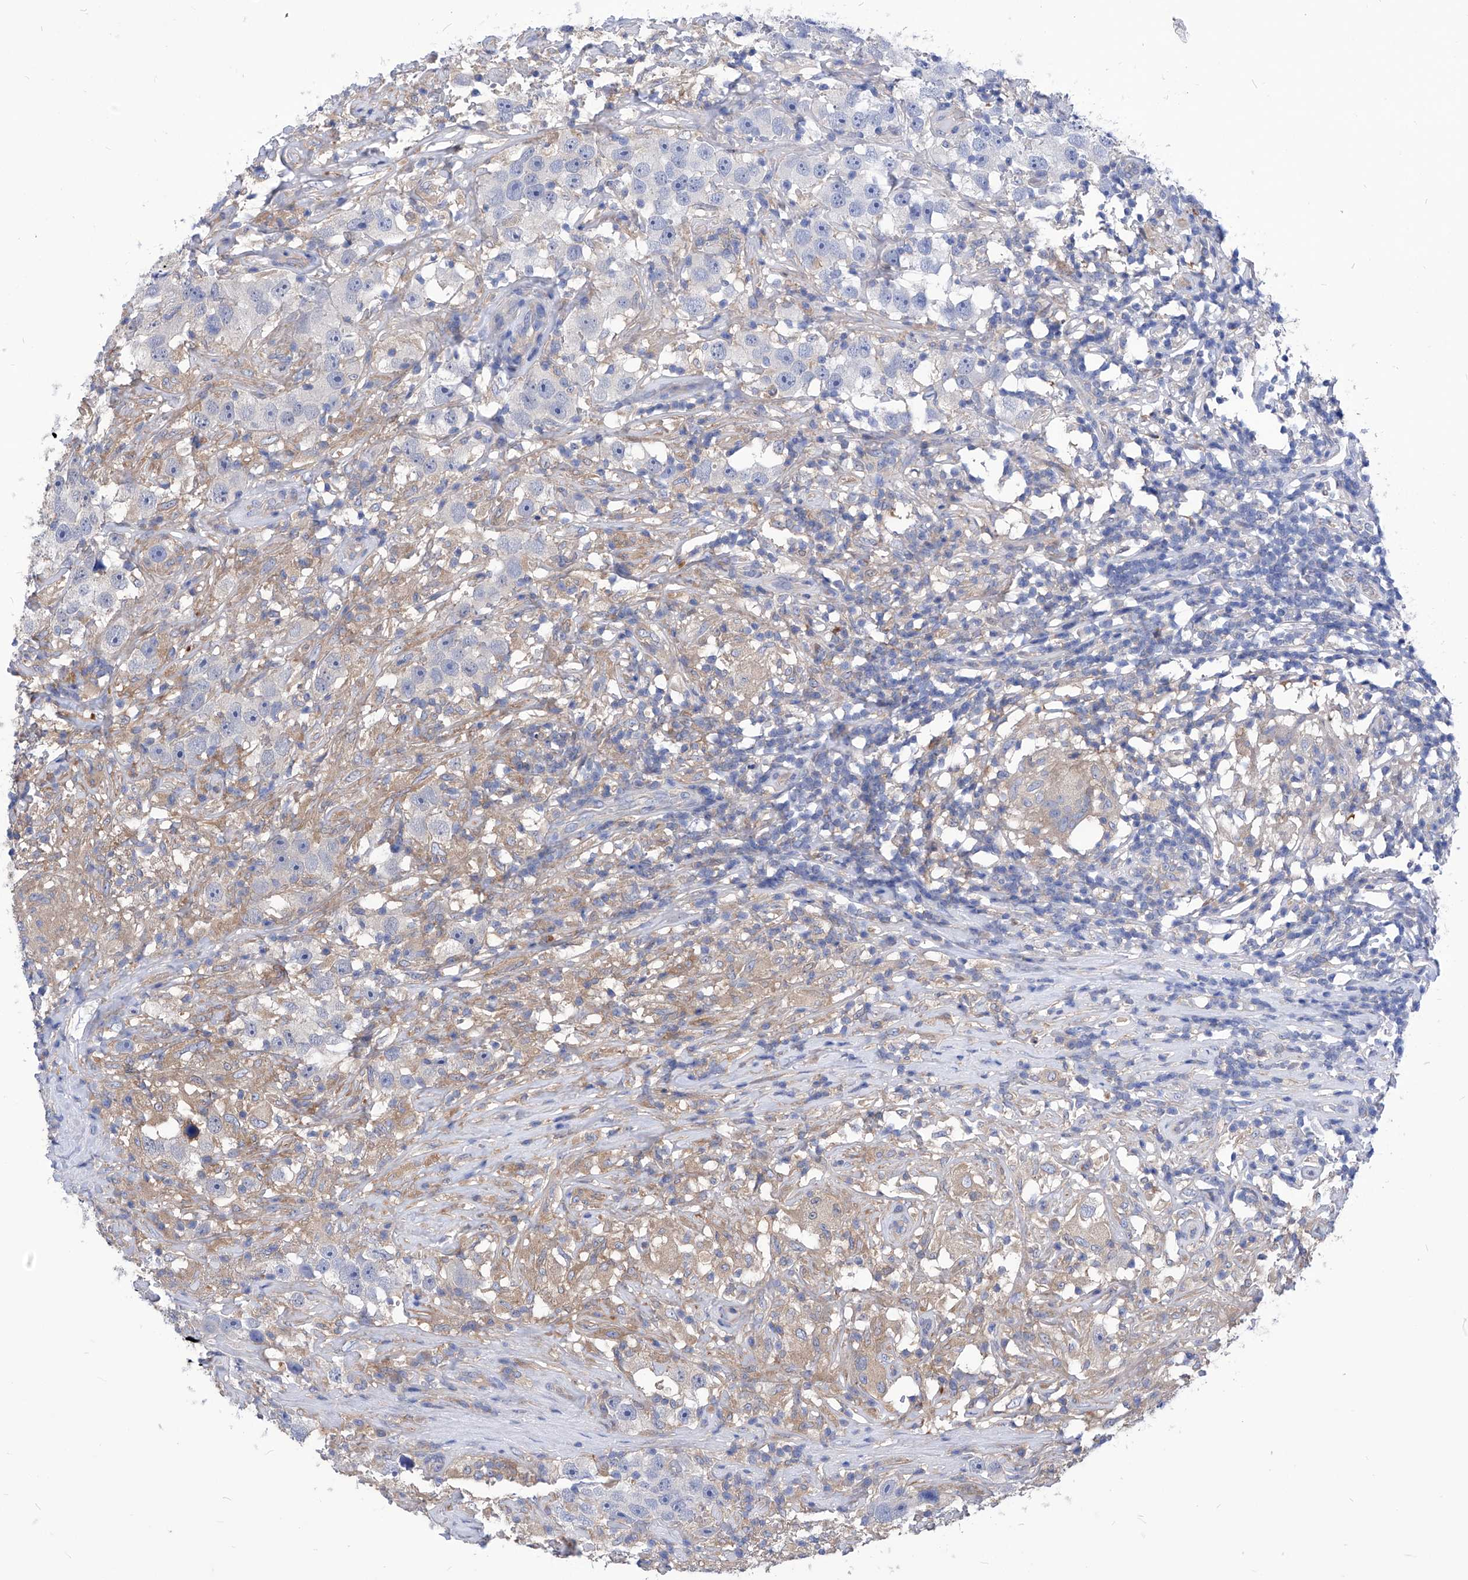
{"staining": {"intensity": "negative", "quantity": "none", "location": "none"}, "tissue": "testis cancer", "cell_type": "Tumor cells", "image_type": "cancer", "snomed": [{"axis": "morphology", "description": "Seminoma, NOS"}, {"axis": "topography", "description": "Testis"}], "caption": "Tumor cells are negative for brown protein staining in testis cancer (seminoma). Nuclei are stained in blue.", "gene": "XPNPEP1", "patient": {"sex": "male", "age": 49}}